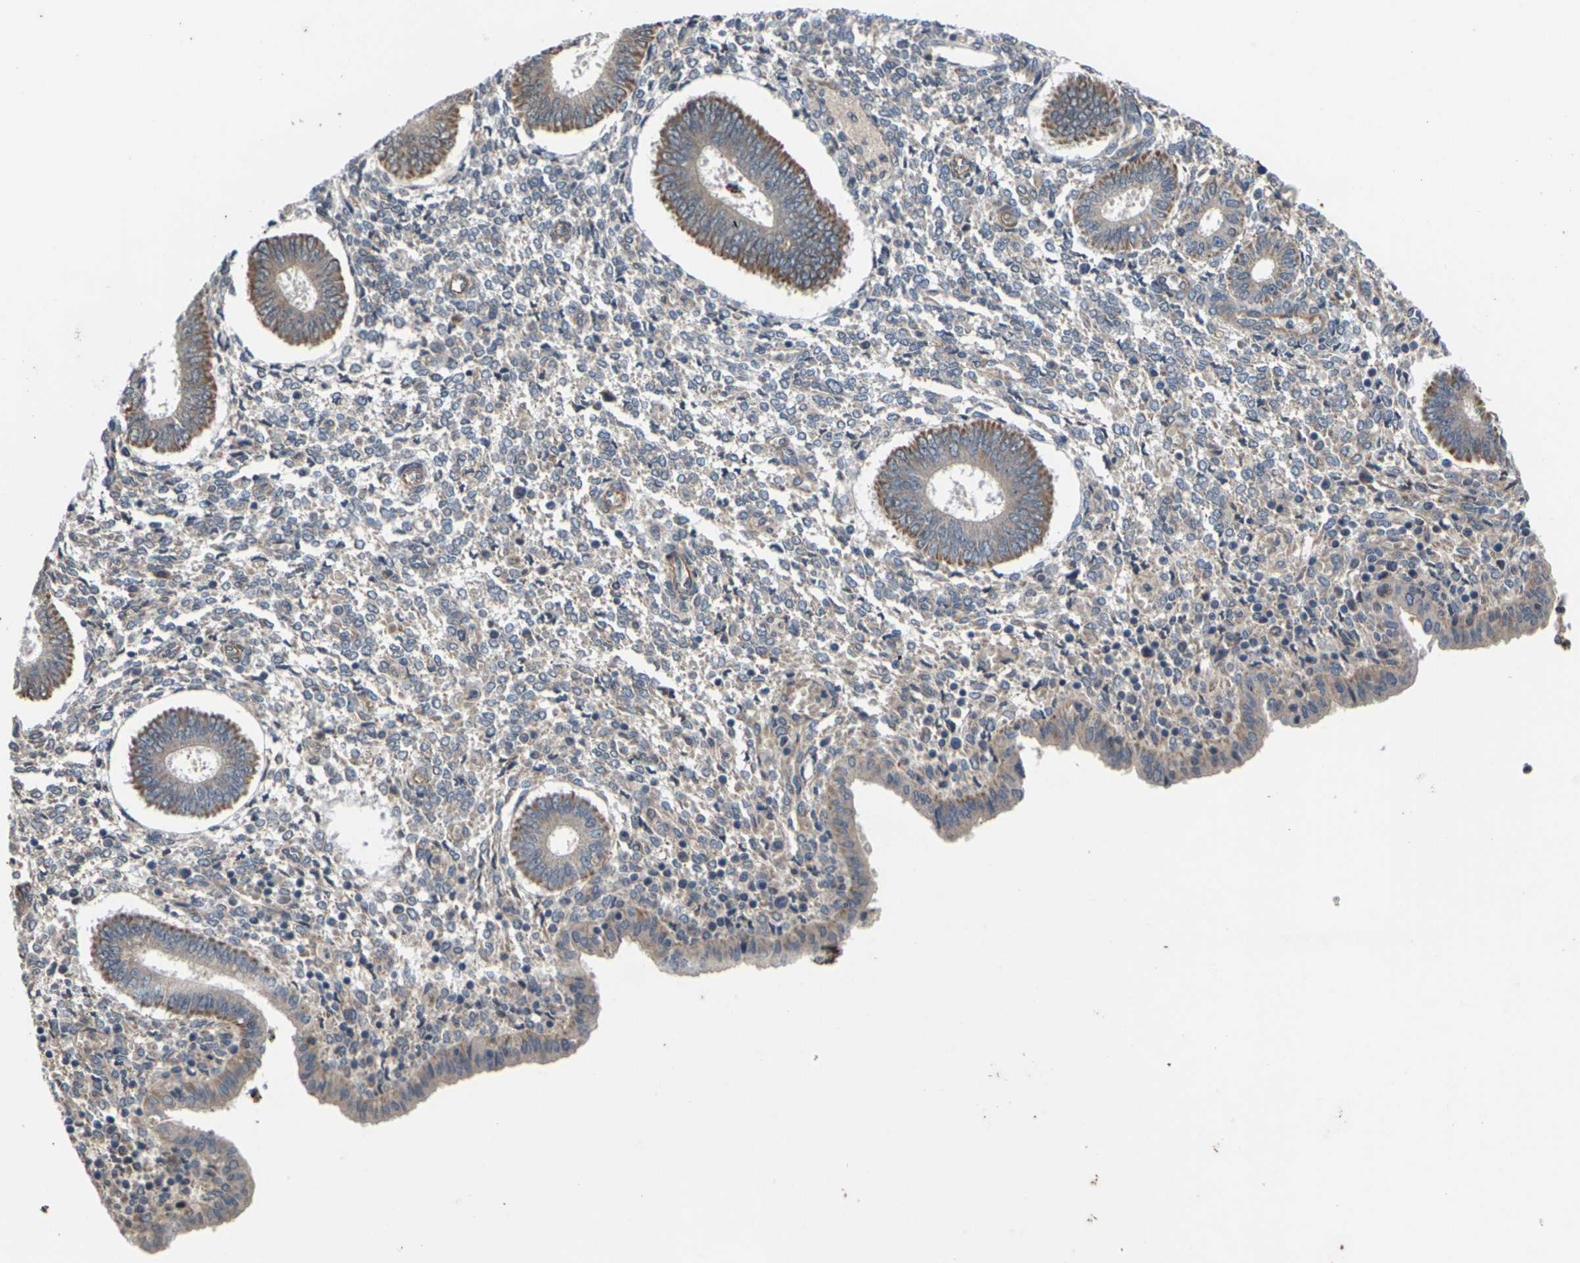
{"staining": {"intensity": "weak", "quantity": "25%-75%", "location": "cytoplasmic/membranous"}, "tissue": "endometrium", "cell_type": "Cells in endometrial stroma", "image_type": "normal", "snomed": [{"axis": "morphology", "description": "Normal tissue, NOS"}, {"axis": "topography", "description": "Endometrium"}], "caption": "Endometrium stained with a brown dye displays weak cytoplasmic/membranous positive expression in approximately 25%-75% of cells in endometrial stroma.", "gene": "DKK2", "patient": {"sex": "female", "age": 35}}